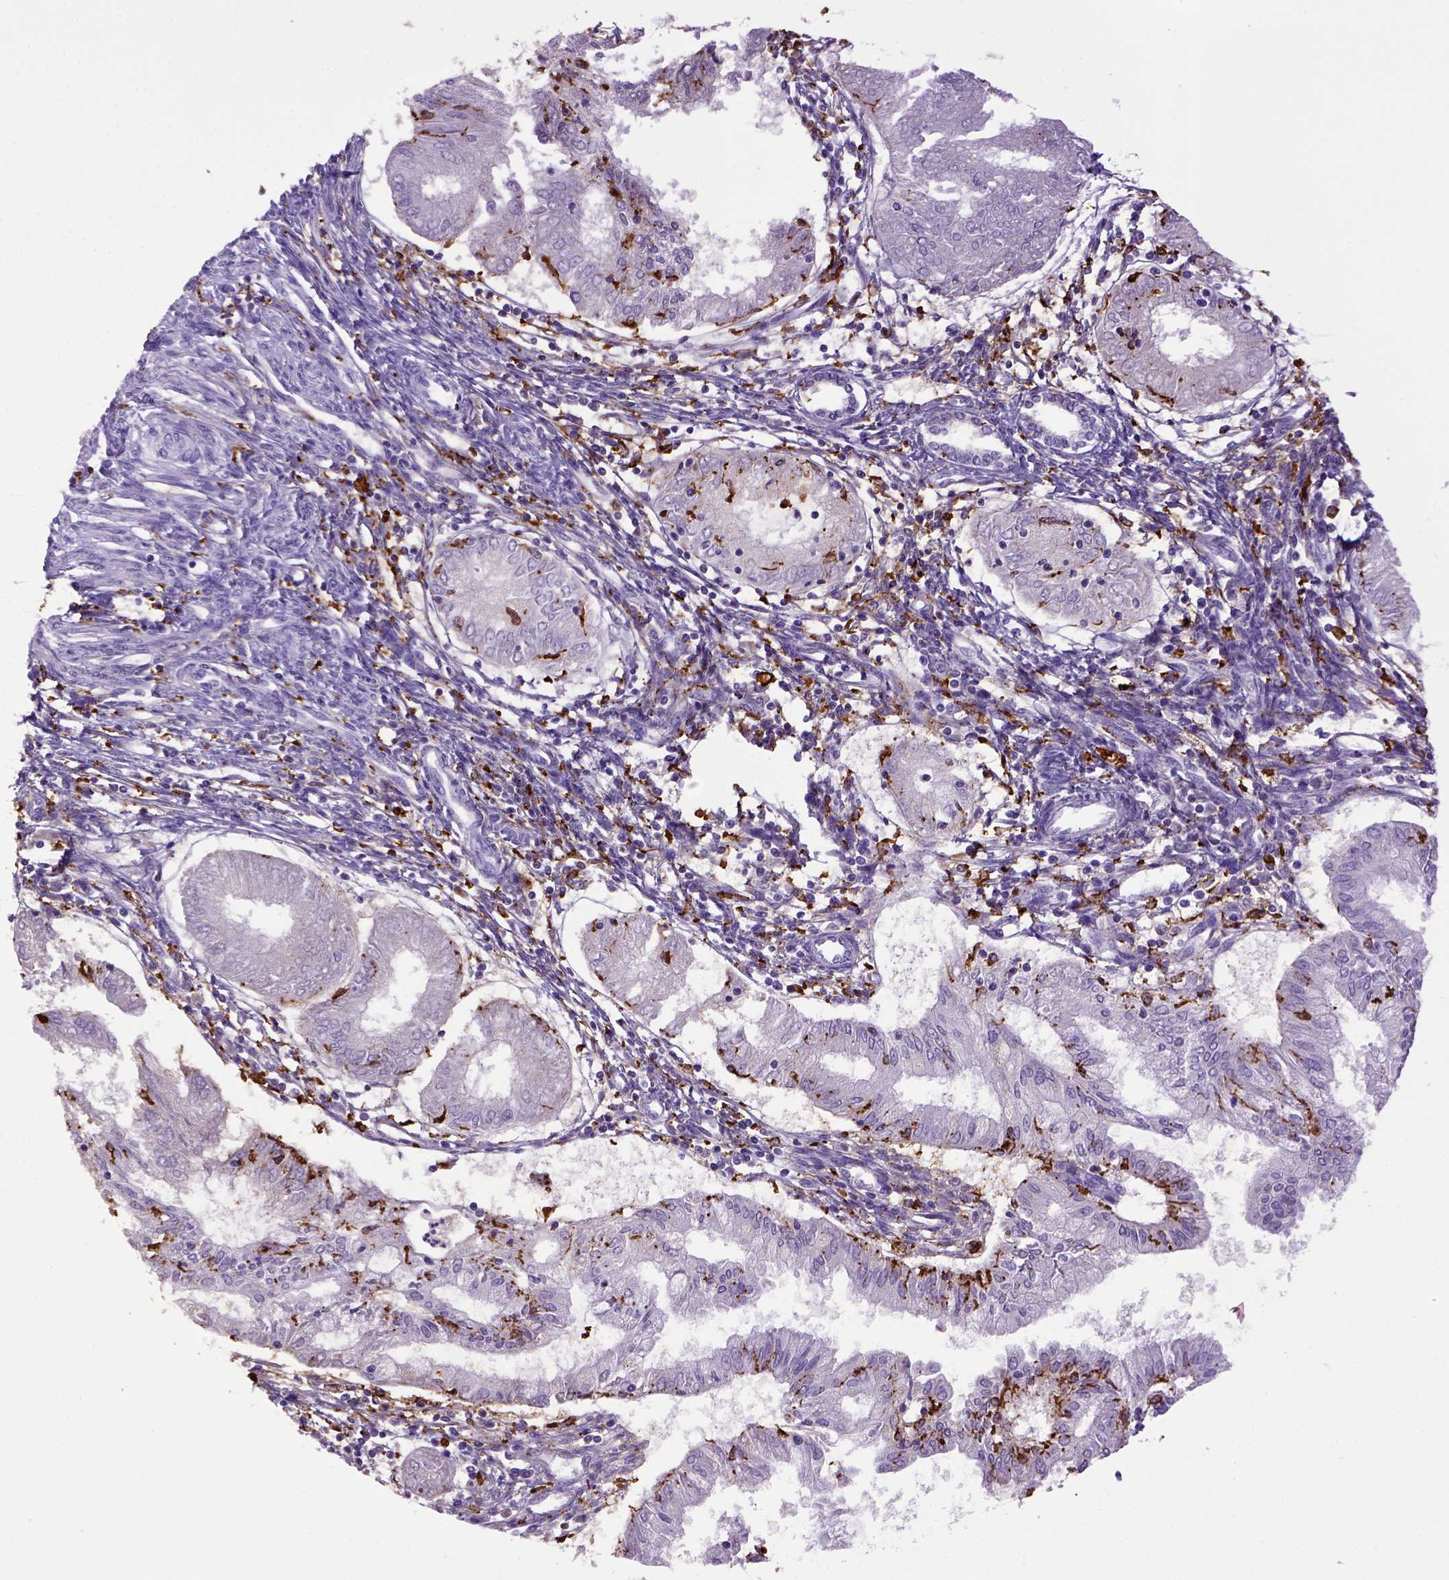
{"staining": {"intensity": "negative", "quantity": "none", "location": "none"}, "tissue": "endometrial cancer", "cell_type": "Tumor cells", "image_type": "cancer", "snomed": [{"axis": "morphology", "description": "Adenocarcinoma, NOS"}, {"axis": "topography", "description": "Endometrium"}], "caption": "A high-resolution histopathology image shows IHC staining of endometrial cancer, which reveals no significant positivity in tumor cells. Nuclei are stained in blue.", "gene": "CD68", "patient": {"sex": "female", "age": 68}}